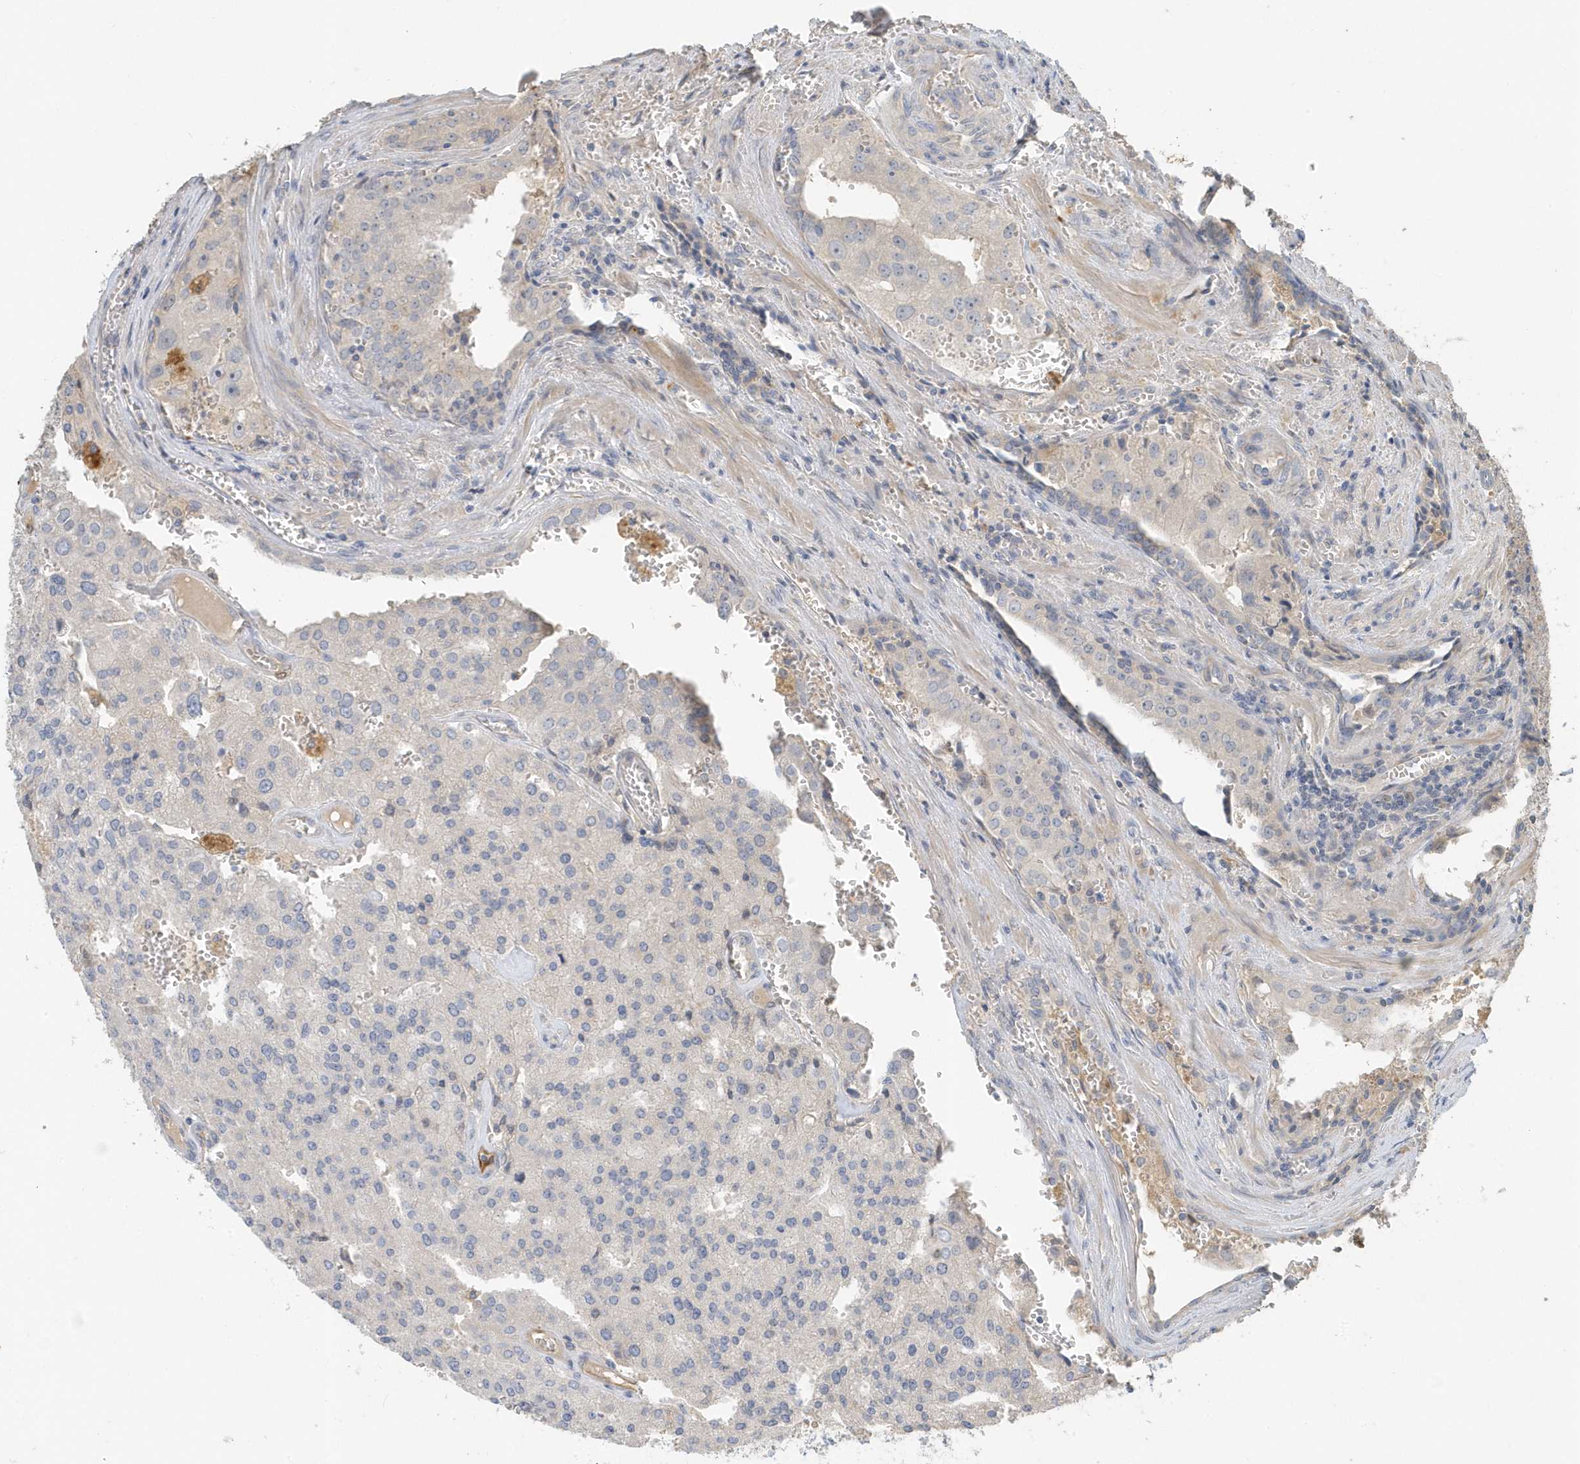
{"staining": {"intensity": "negative", "quantity": "none", "location": "none"}, "tissue": "prostate cancer", "cell_type": "Tumor cells", "image_type": "cancer", "snomed": [{"axis": "morphology", "description": "Adenocarcinoma, High grade"}, {"axis": "topography", "description": "Prostate"}], "caption": "Prostate high-grade adenocarcinoma was stained to show a protein in brown. There is no significant positivity in tumor cells.", "gene": "USP53", "patient": {"sex": "male", "age": 68}}